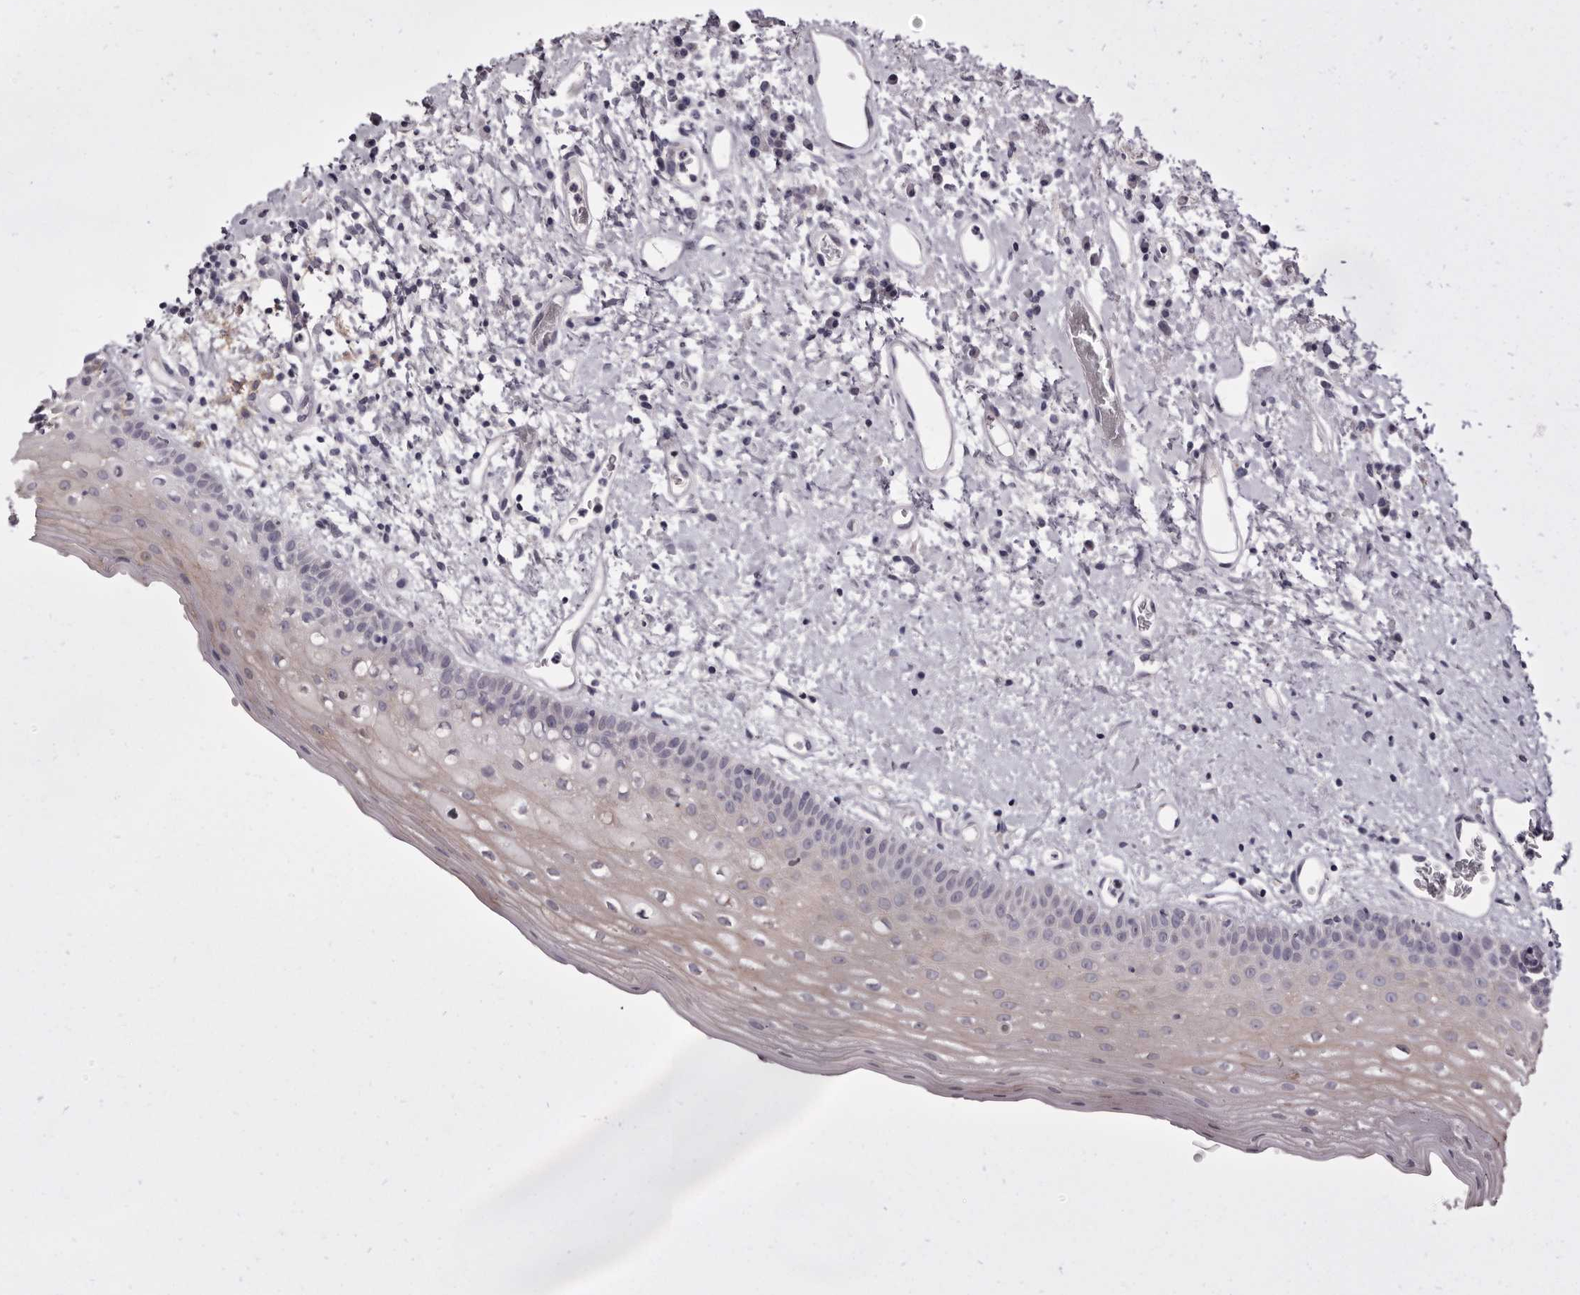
{"staining": {"intensity": "weak", "quantity": "<25%", "location": "cytoplasmic/membranous"}, "tissue": "oral mucosa", "cell_type": "Squamous epithelial cells", "image_type": "normal", "snomed": [{"axis": "morphology", "description": "Normal tissue, NOS"}, {"axis": "topography", "description": "Oral tissue"}], "caption": "IHC of benign oral mucosa demonstrates no positivity in squamous epithelial cells.", "gene": "CGN", "patient": {"sex": "female", "age": 76}}